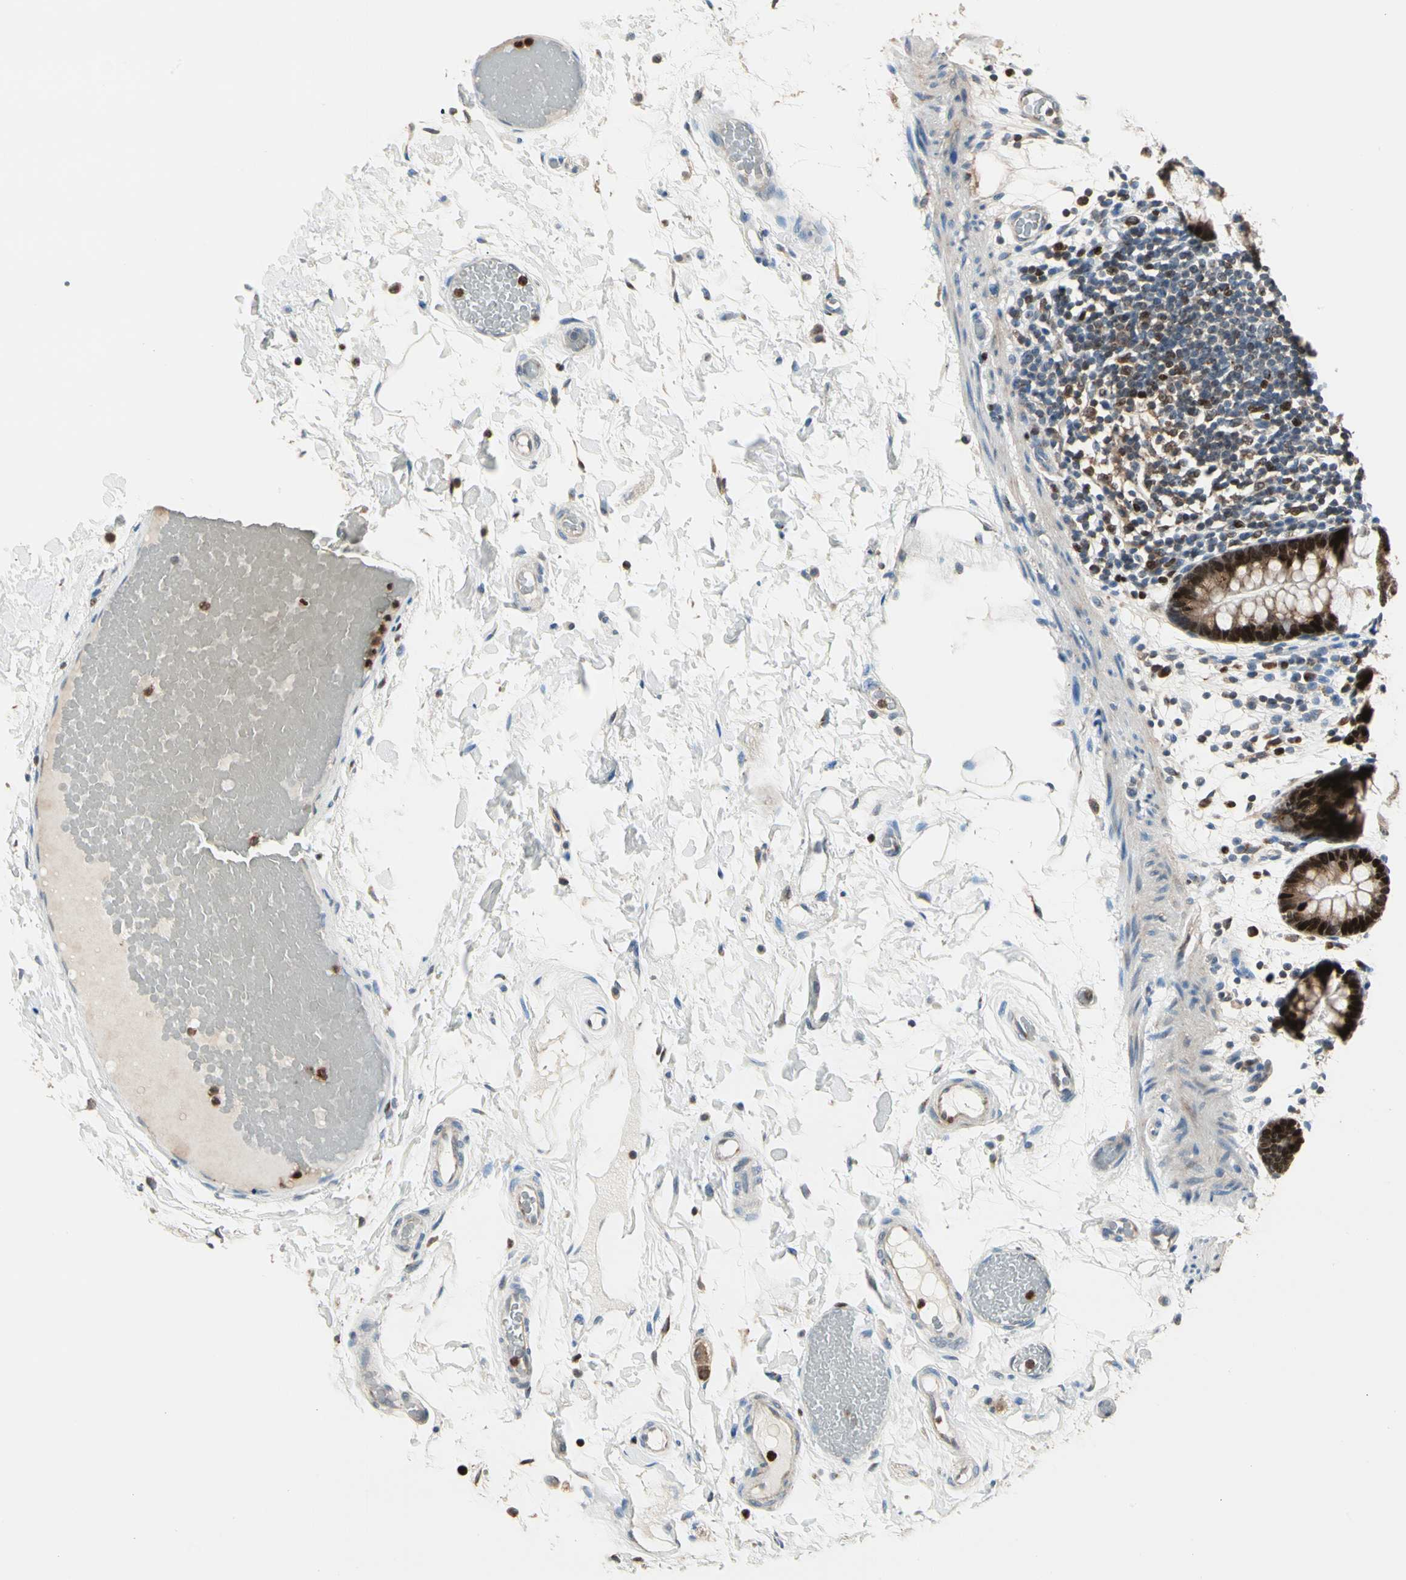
{"staining": {"intensity": "weak", "quantity": ">75%", "location": "cytoplasmic/membranous"}, "tissue": "colon", "cell_type": "Endothelial cells", "image_type": "normal", "snomed": [{"axis": "morphology", "description": "Normal tissue, NOS"}, {"axis": "topography", "description": "Smooth muscle"}, {"axis": "topography", "description": "Colon"}], "caption": "This is an image of immunohistochemistry staining of unremarkable colon, which shows weak expression in the cytoplasmic/membranous of endothelial cells.", "gene": "IP6K2", "patient": {"sex": "male", "age": 67}}